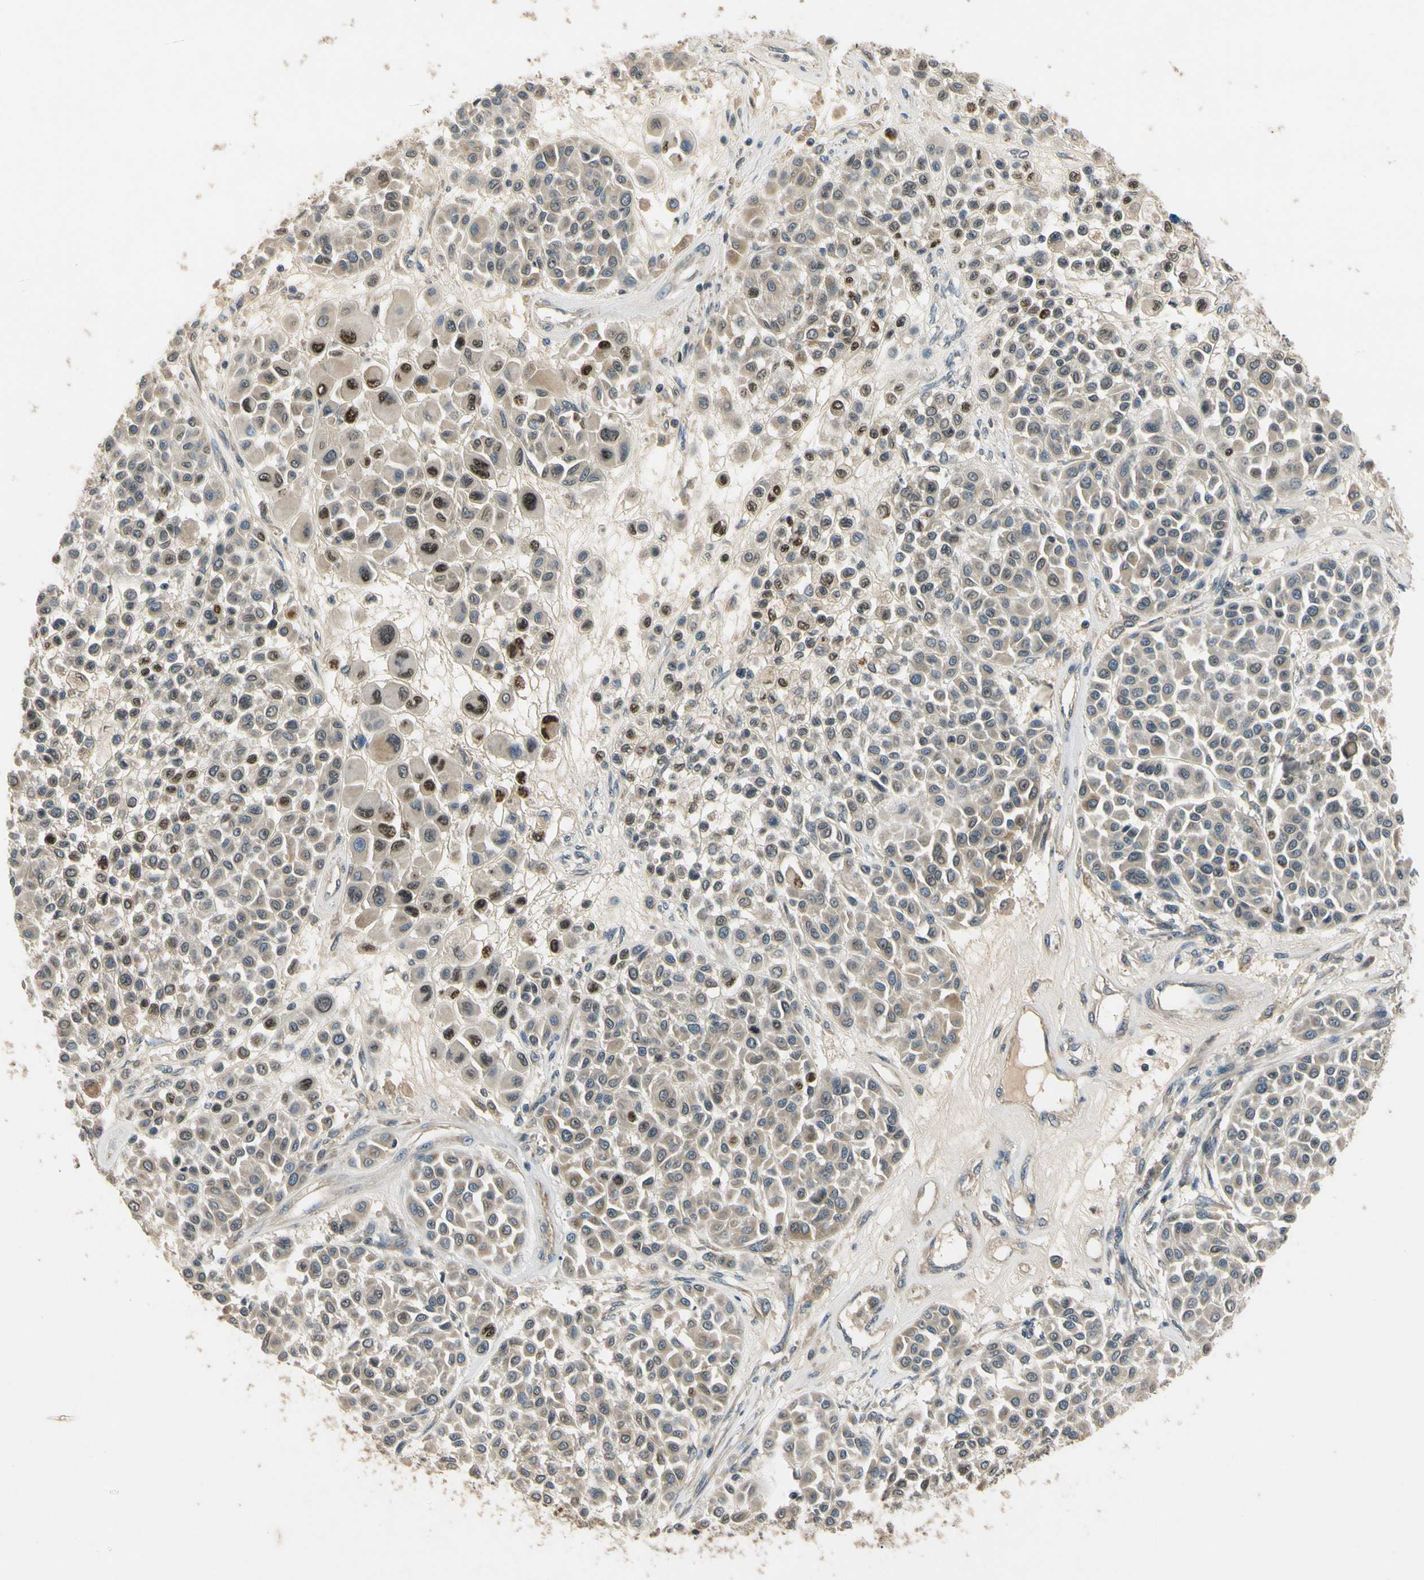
{"staining": {"intensity": "weak", "quantity": "<25%", "location": "cytoplasmic/membranous"}, "tissue": "melanoma", "cell_type": "Tumor cells", "image_type": "cancer", "snomed": [{"axis": "morphology", "description": "Malignant melanoma, Metastatic site"}, {"axis": "topography", "description": "Soft tissue"}], "caption": "Immunohistochemistry micrograph of neoplastic tissue: malignant melanoma (metastatic site) stained with DAB exhibits no significant protein staining in tumor cells. (Stains: DAB IHC with hematoxylin counter stain, Microscopy: brightfield microscopy at high magnification).", "gene": "ALKBH3", "patient": {"sex": "male", "age": 41}}